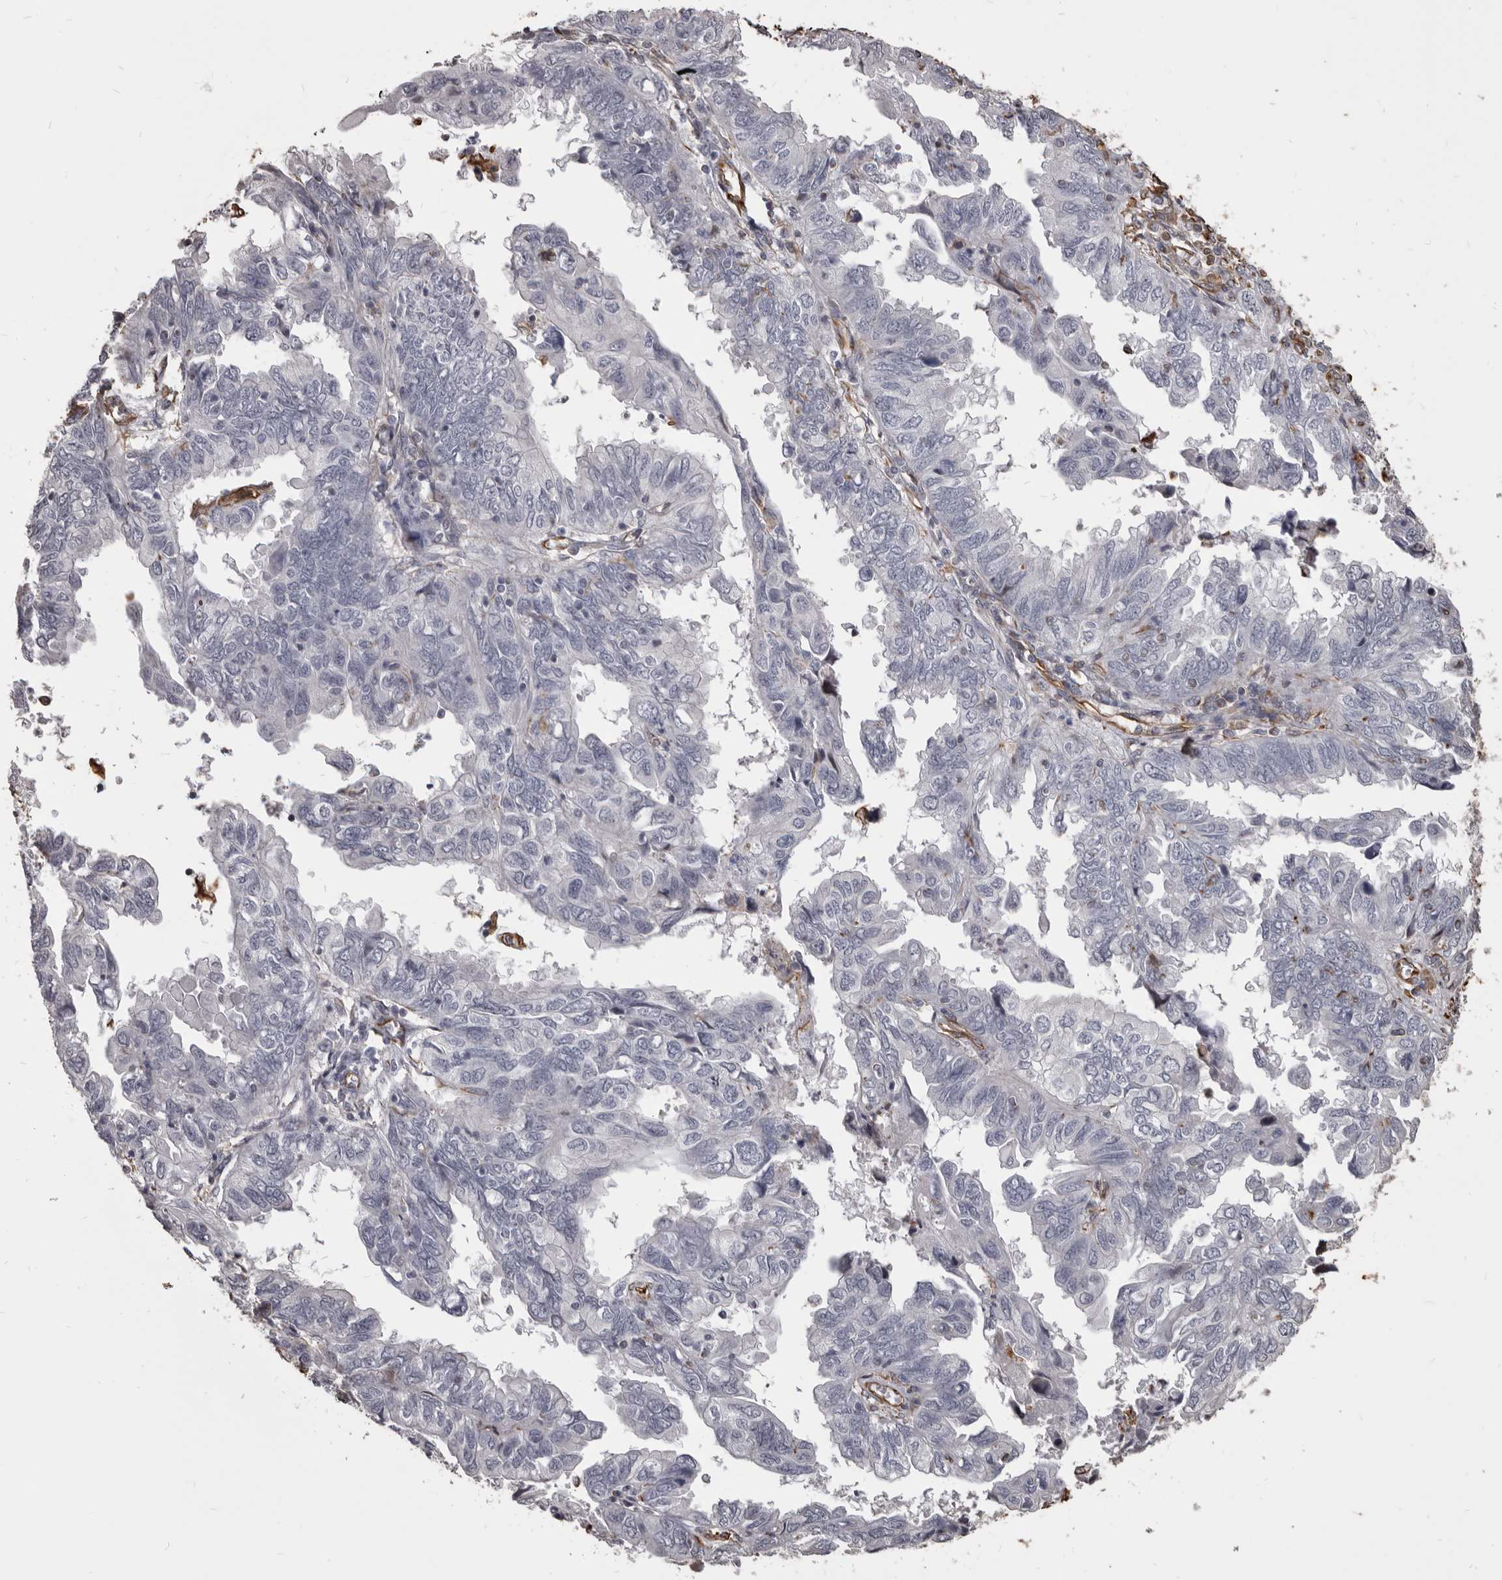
{"staining": {"intensity": "negative", "quantity": "none", "location": "none"}, "tissue": "endometrial cancer", "cell_type": "Tumor cells", "image_type": "cancer", "snomed": [{"axis": "morphology", "description": "Adenocarcinoma, NOS"}, {"axis": "topography", "description": "Uterus"}], "caption": "Immunohistochemical staining of human endometrial cancer (adenocarcinoma) displays no significant staining in tumor cells. (DAB (3,3'-diaminobenzidine) IHC visualized using brightfield microscopy, high magnification).", "gene": "MTURN", "patient": {"sex": "female", "age": 77}}